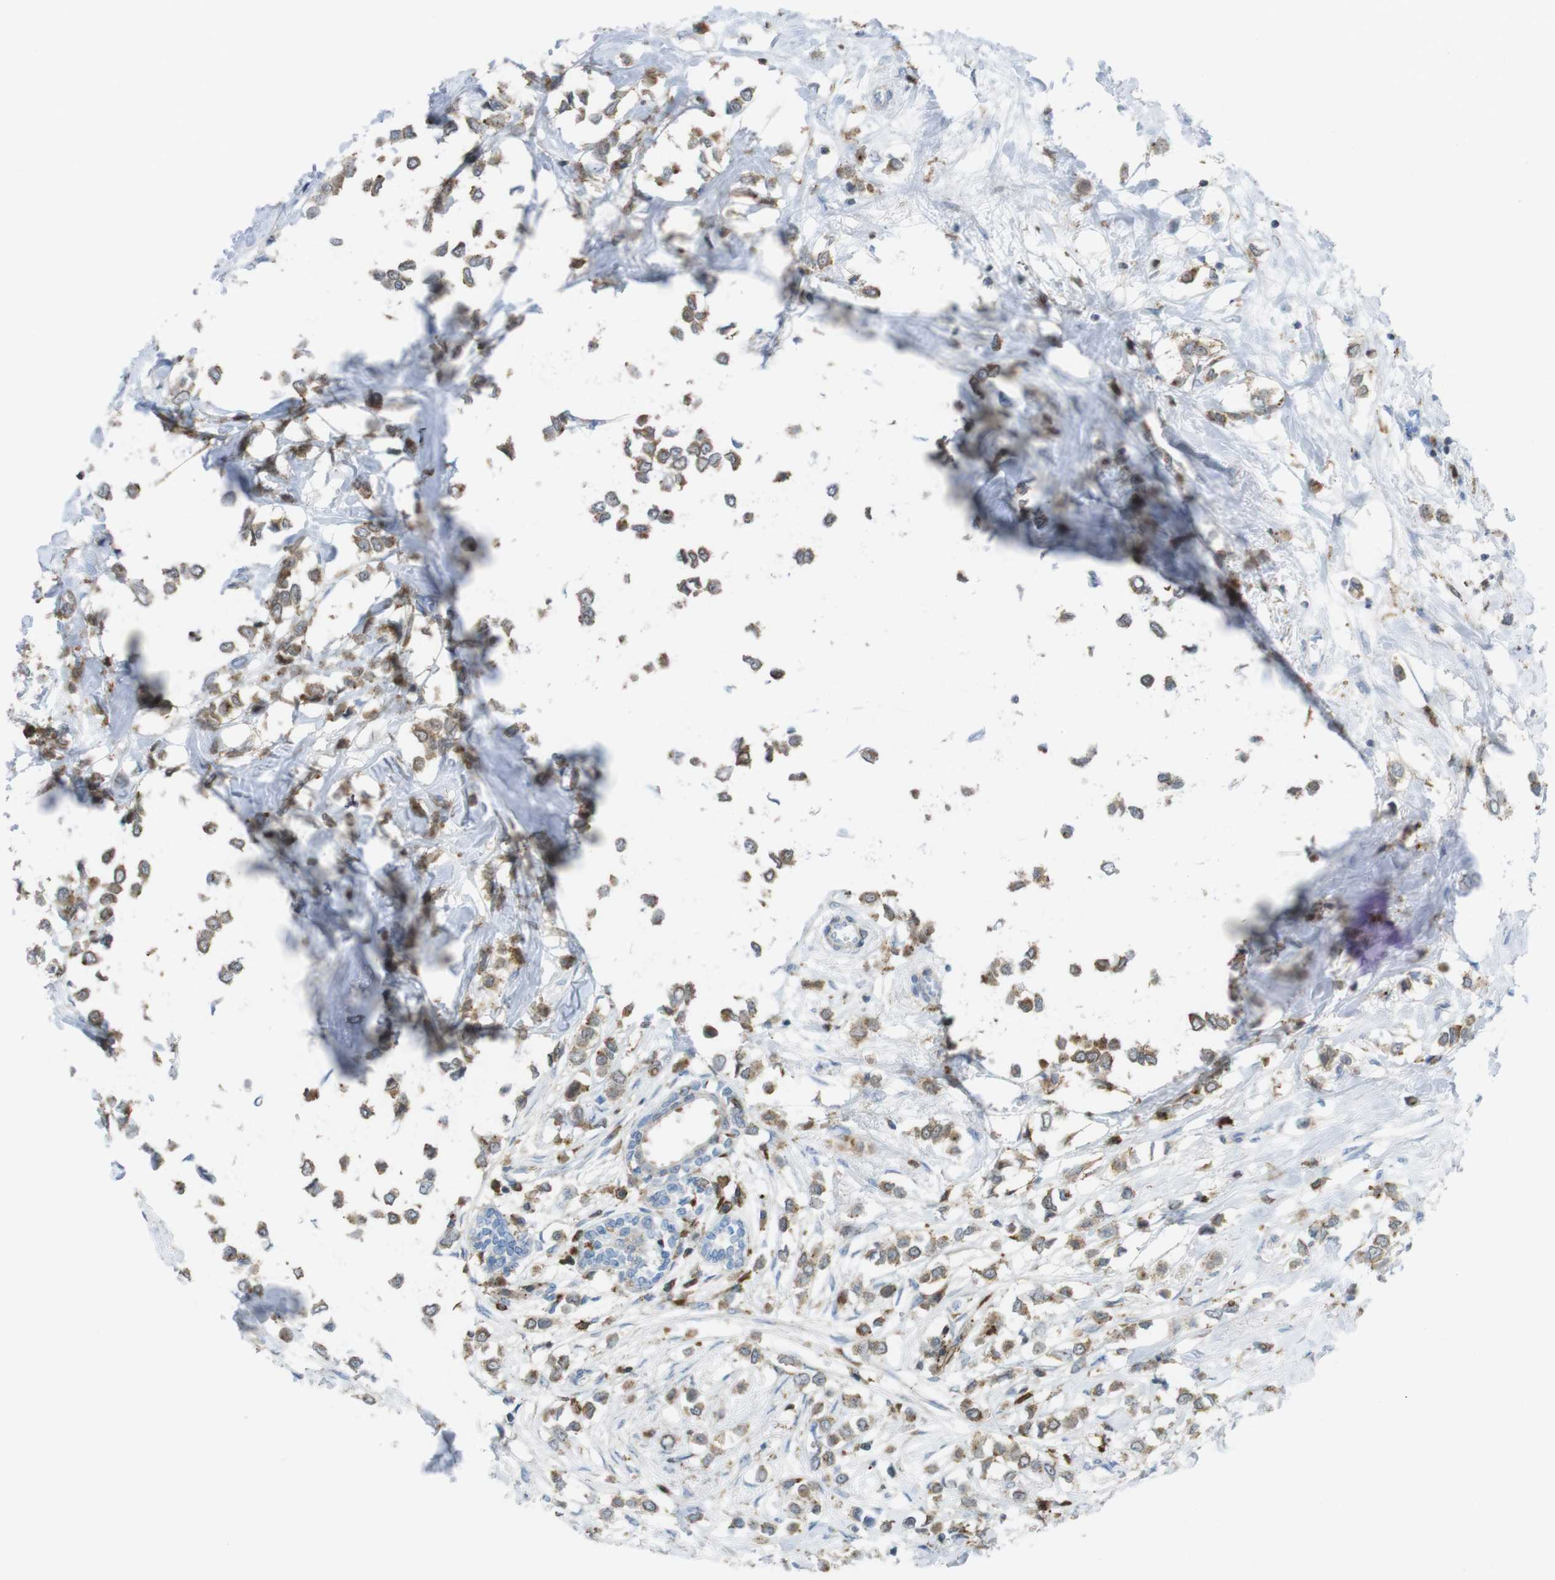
{"staining": {"intensity": "moderate", "quantity": ">75%", "location": "cytoplasmic/membranous"}, "tissue": "breast cancer", "cell_type": "Tumor cells", "image_type": "cancer", "snomed": [{"axis": "morphology", "description": "Lobular carcinoma"}, {"axis": "topography", "description": "Breast"}], "caption": "An immunohistochemistry (IHC) micrograph of tumor tissue is shown. Protein staining in brown labels moderate cytoplasmic/membranous positivity in breast cancer within tumor cells.", "gene": "PRKCD", "patient": {"sex": "female", "age": 51}}